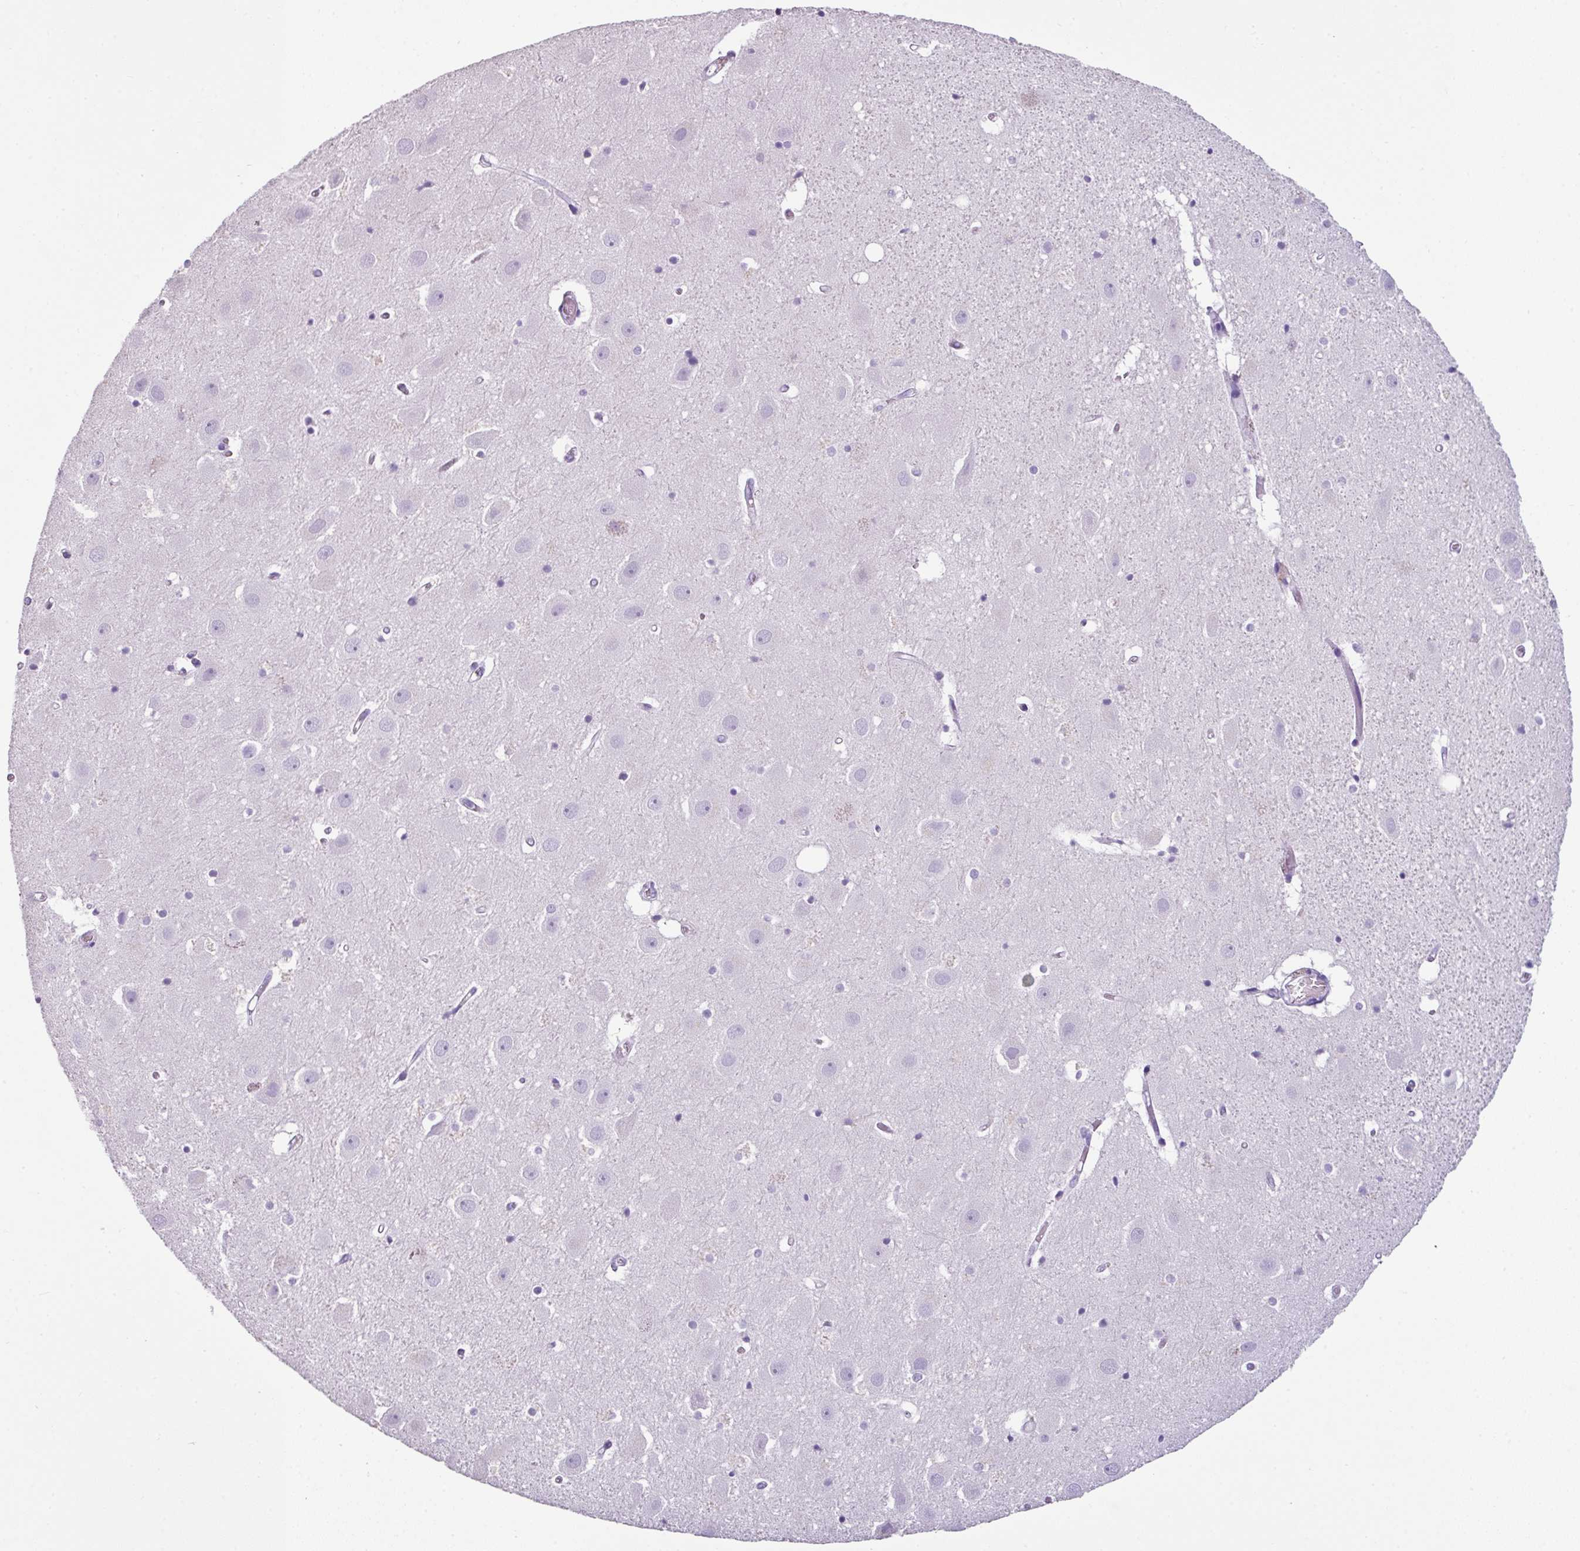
{"staining": {"intensity": "negative", "quantity": "none", "location": "none"}, "tissue": "hippocampus", "cell_type": "Glial cells", "image_type": "normal", "snomed": [{"axis": "morphology", "description": "Normal tissue, NOS"}, {"axis": "topography", "description": "Hippocampus"}], "caption": "The histopathology image displays no staining of glial cells in normal hippocampus. (Immunohistochemistry, brightfield microscopy, high magnification).", "gene": "CTSG", "patient": {"sex": "female", "age": 52}}